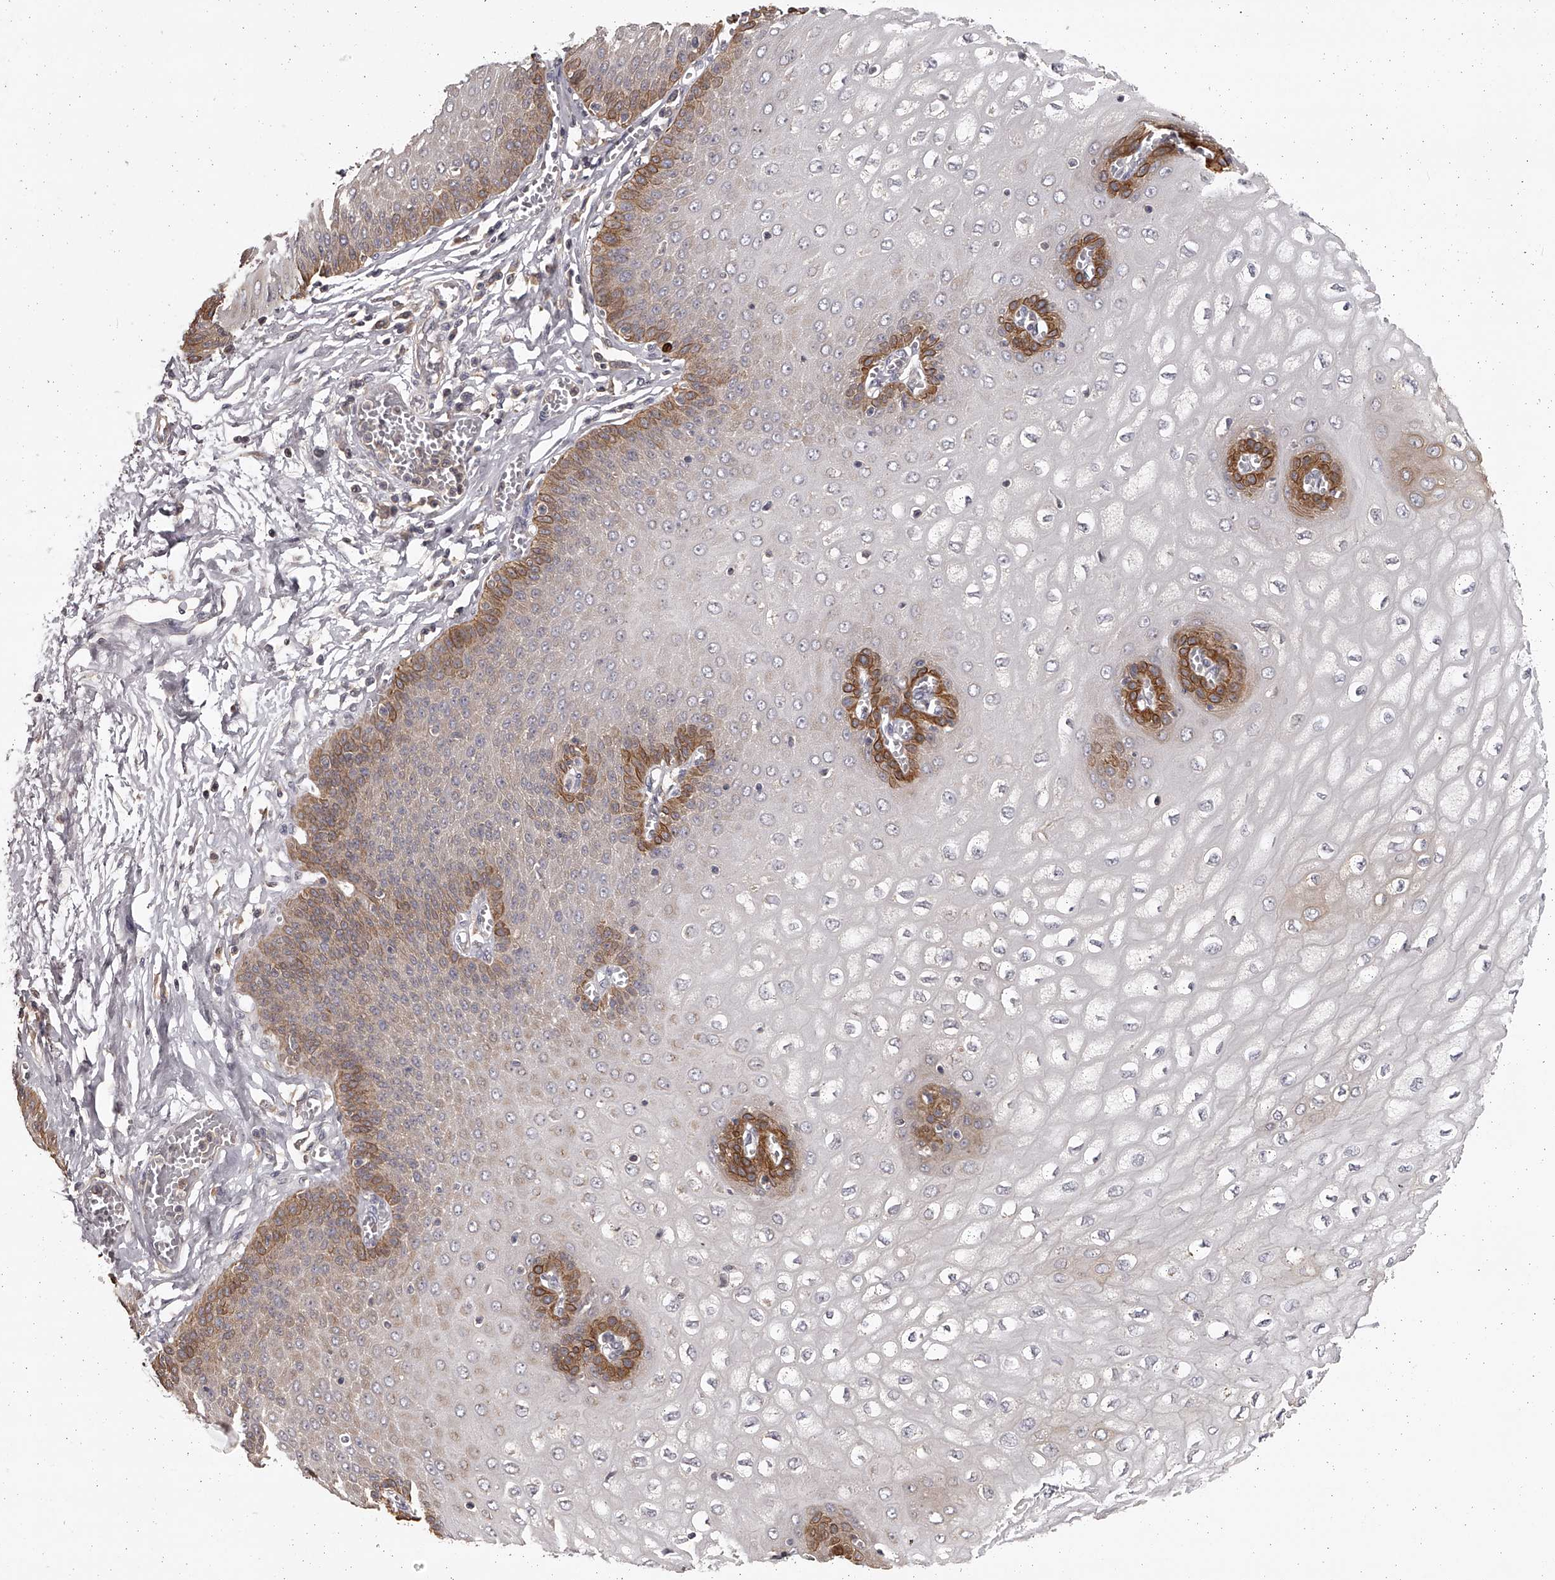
{"staining": {"intensity": "strong", "quantity": "<25%", "location": "cytoplasmic/membranous"}, "tissue": "esophagus", "cell_type": "Squamous epithelial cells", "image_type": "normal", "snomed": [{"axis": "morphology", "description": "Normal tissue, NOS"}, {"axis": "topography", "description": "Esophagus"}], "caption": "The immunohistochemical stain labels strong cytoplasmic/membranous expression in squamous epithelial cells of normal esophagus. Using DAB (brown) and hematoxylin (blue) stains, captured at high magnification using brightfield microscopy.", "gene": "TNN", "patient": {"sex": "male", "age": 60}}